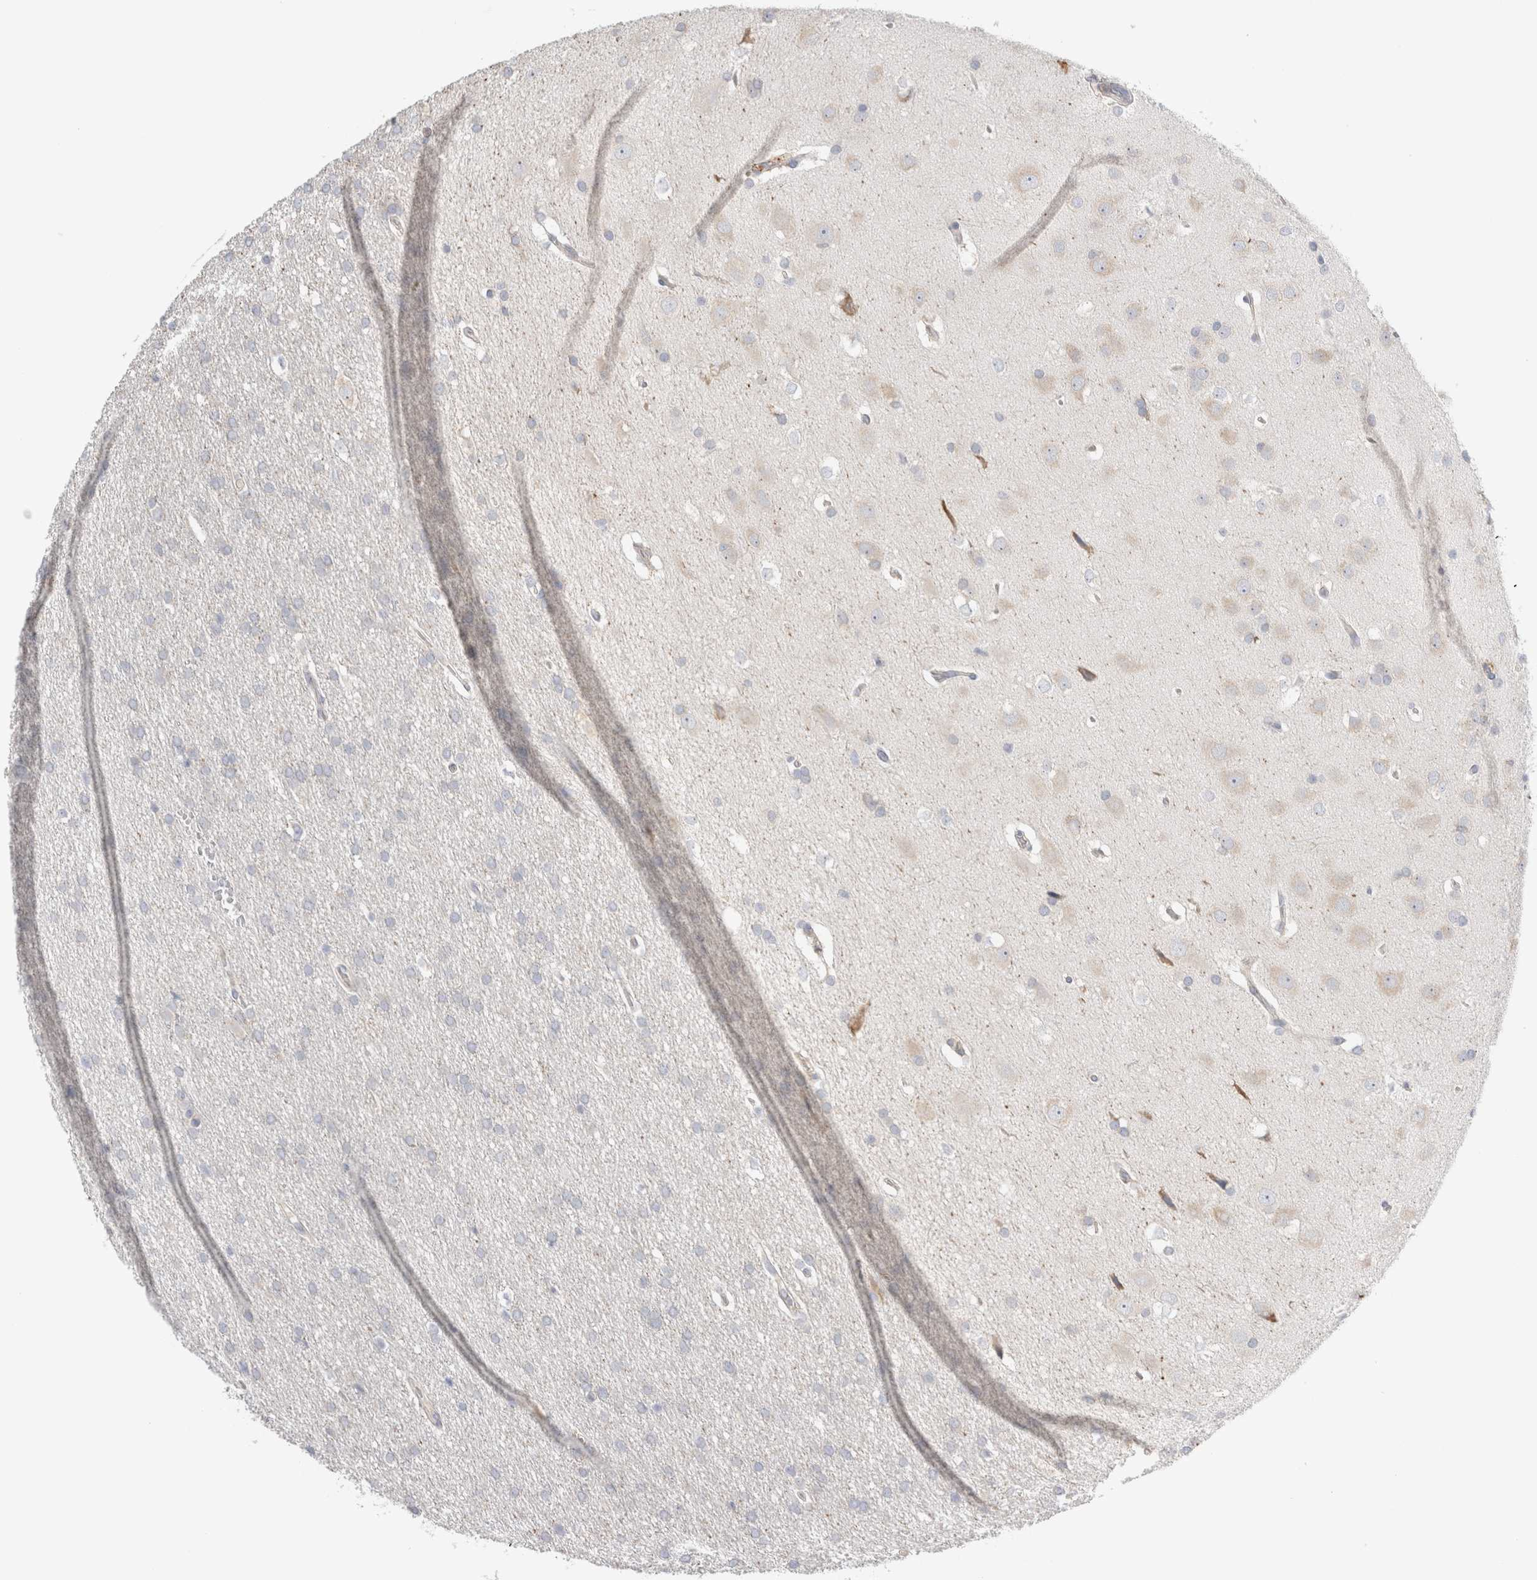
{"staining": {"intensity": "negative", "quantity": "none", "location": "none"}, "tissue": "glioma", "cell_type": "Tumor cells", "image_type": "cancer", "snomed": [{"axis": "morphology", "description": "Glioma, malignant, Low grade"}, {"axis": "topography", "description": "Brain"}], "caption": "A high-resolution histopathology image shows IHC staining of glioma, which displays no significant expression in tumor cells.", "gene": "ZNF23", "patient": {"sex": "female", "age": 37}}